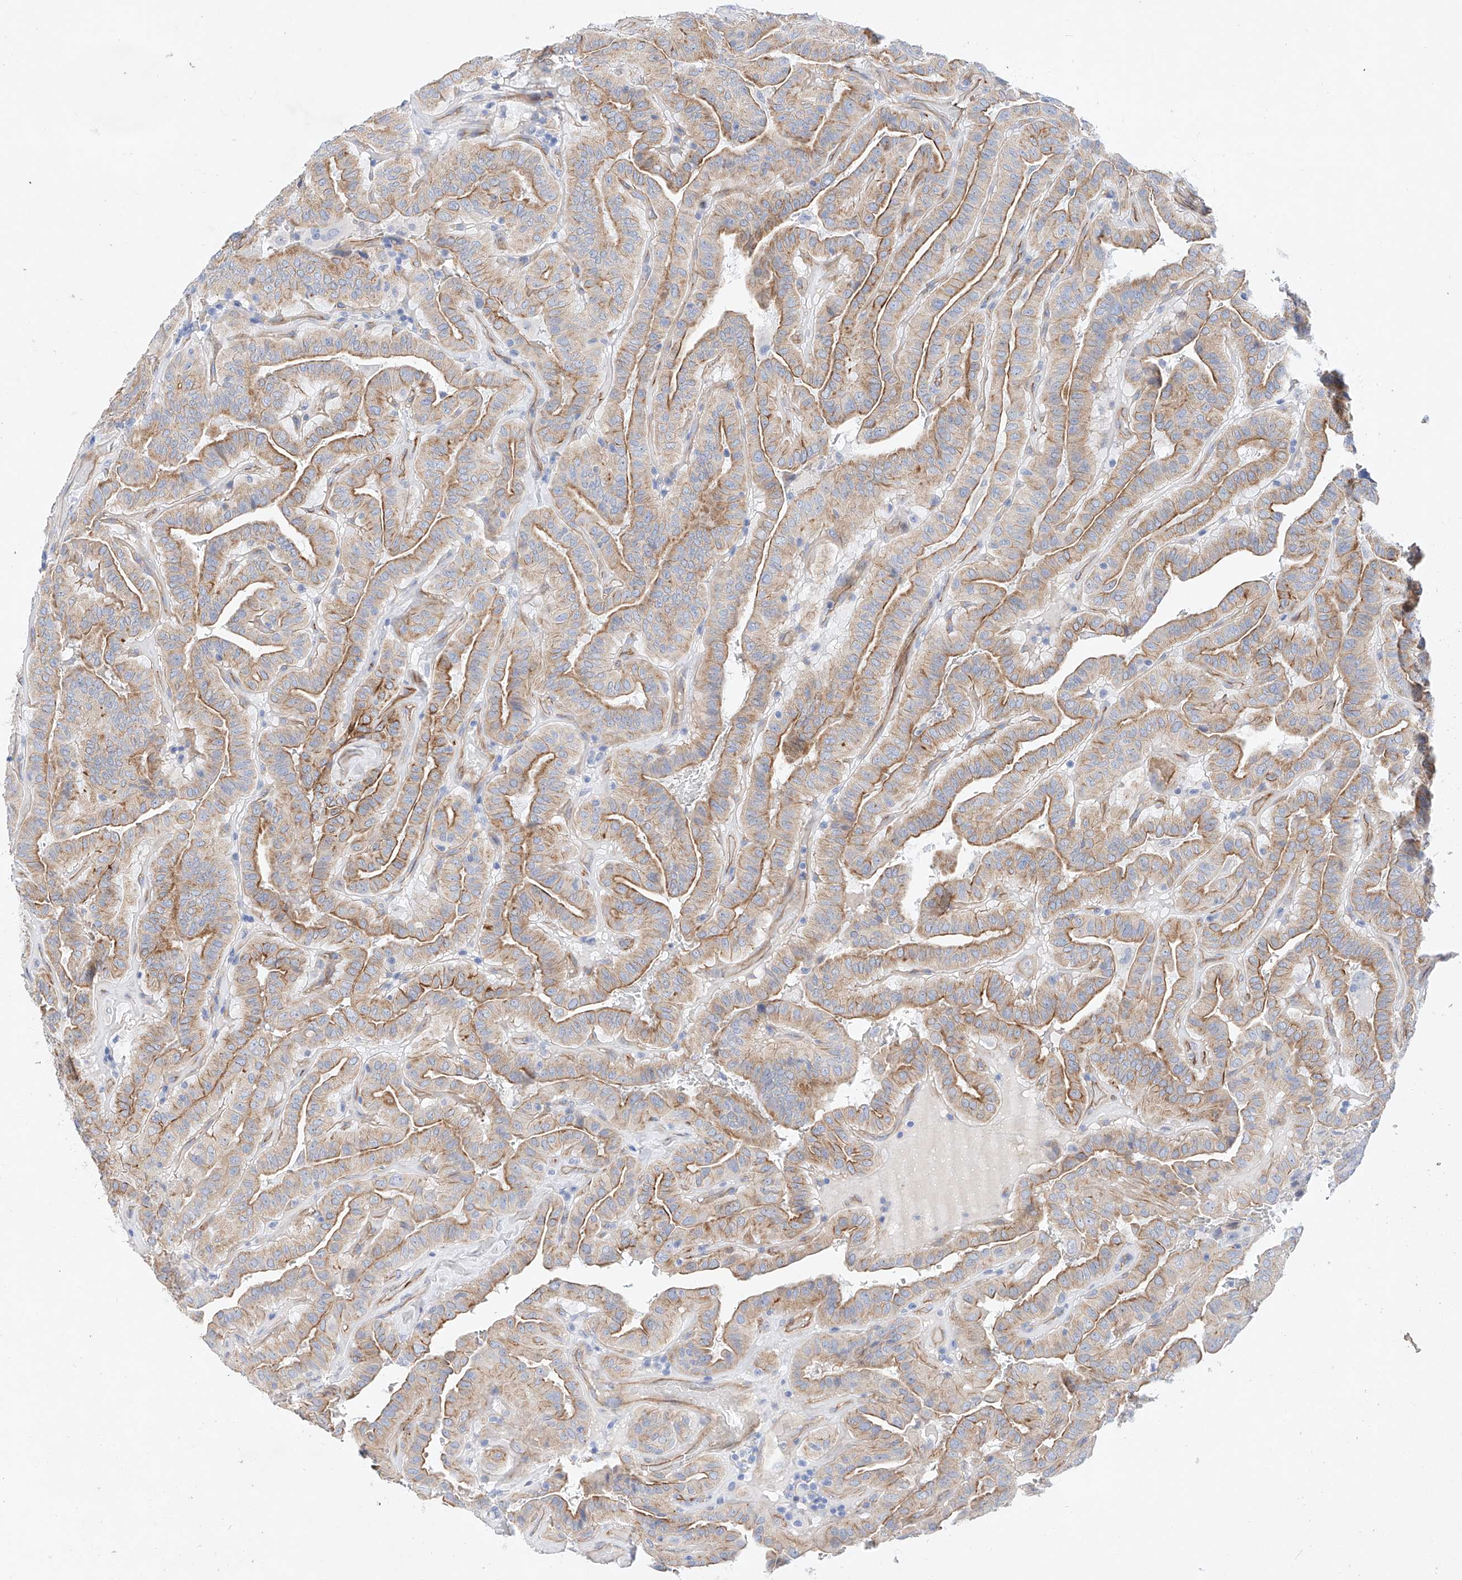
{"staining": {"intensity": "weak", "quantity": ">75%", "location": "cytoplasmic/membranous"}, "tissue": "thyroid cancer", "cell_type": "Tumor cells", "image_type": "cancer", "snomed": [{"axis": "morphology", "description": "Papillary adenocarcinoma, NOS"}, {"axis": "topography", "description": "Thyroid gland"}], "caption": "Brown immunohistochemical staining in thyroid cancer reveals weak cytoplasmic/membranous staining in about >75% of tumor cells.", "gene": "SBSPON", "patient": {"sex": "male", "age": 77}}